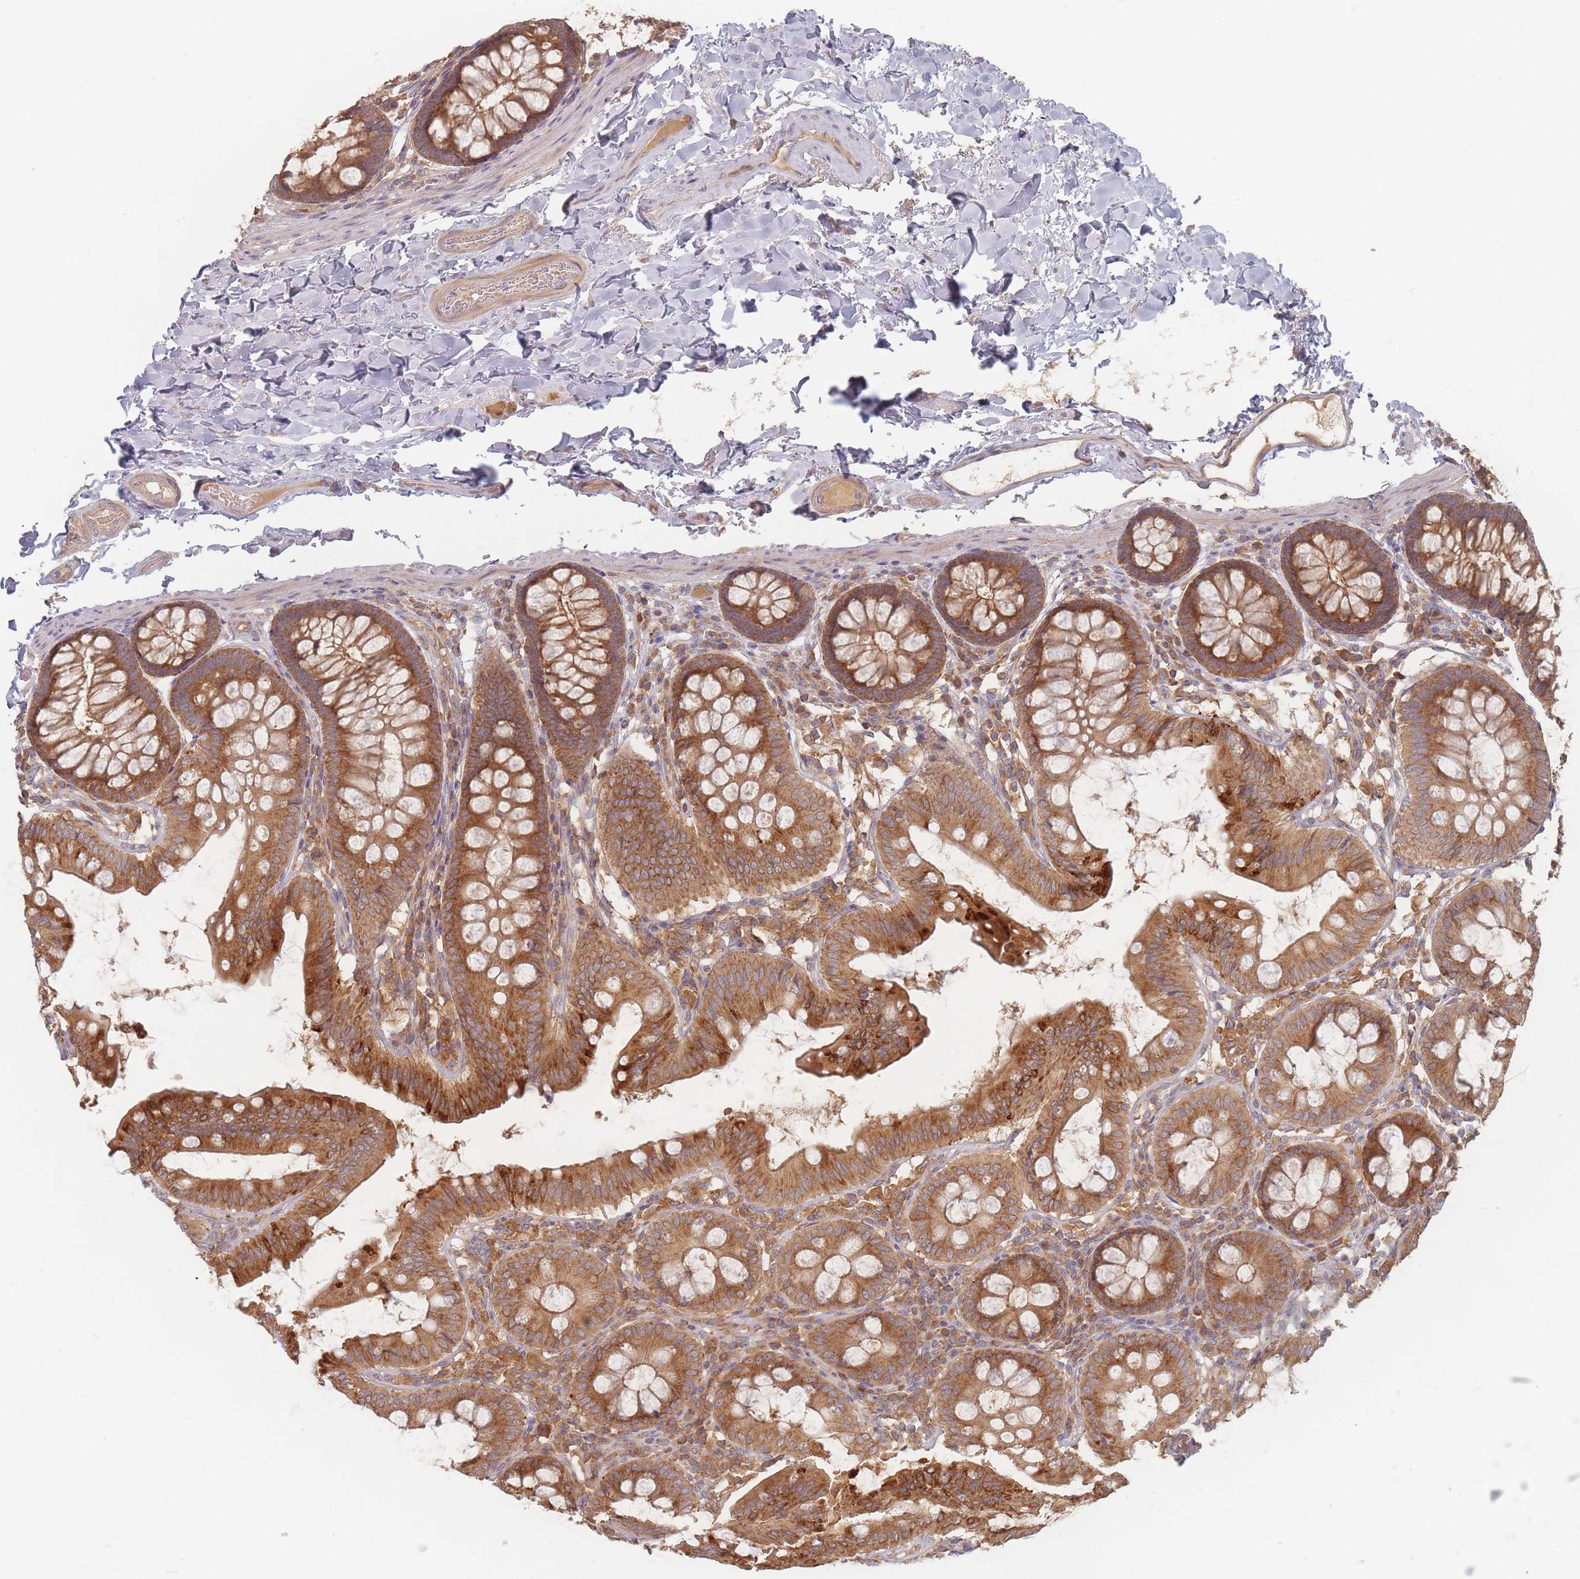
{"staining": {"intensity": "moderate", "quantity": ">75%", "location": "cytoplasmic/membranous"}, "tissue": "colon", "cell_type": "Endothelial cells", "image_type": "normal", "snomed": [{"axis": "morphology", "description": "Normal tissue, NOS"}, {"axis": "topography", "description": "Colon"}], "caption": "Immunohistochemical staining of normal human colon displays >75% levels of moderate cytoplasmic/membranous protein positivity in about >75% of endothelial cells.", "gene": "SLC35F3", "patient": {"sex": "male", "age": 84}}